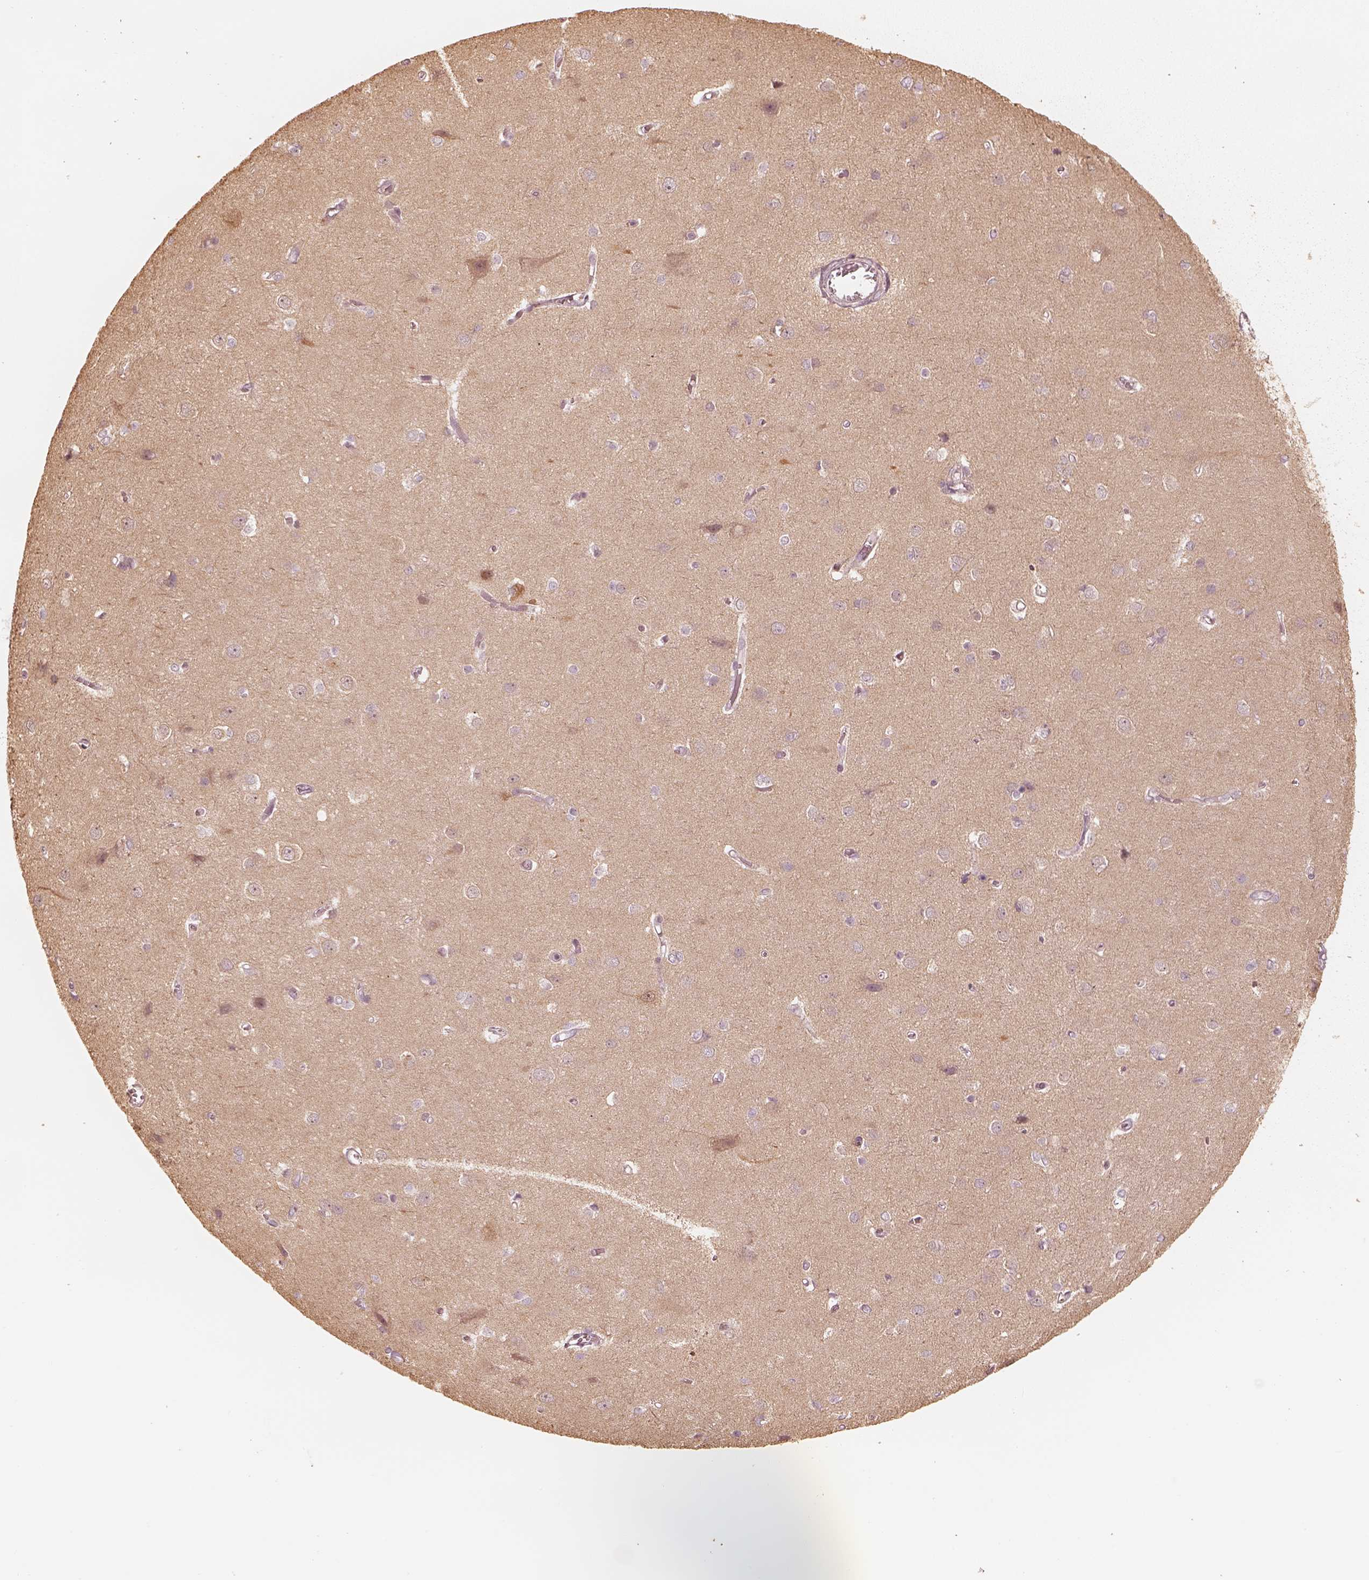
{"staining": {"intensity": "weak", "quantity": "<25%", "location": "cytoplasmic/membranous"}, "tissue": "cerebral cortex", "cell_type": "Endothelial cells", "image_type": "normal", "snomed": [{"axis": "morphology", "description": "Normal tissue, NOS"}, {"axis": "topography", "description": "Cerebral cortex"}], "caption": "DAB (3,3'-diaminobenzidine) immunohistochemical staining of benign human cerebral cortex displays no significant positivity in endothelial cells.", "gene": "KIF5C", "patient": {"sex": "male", "age": 37}}